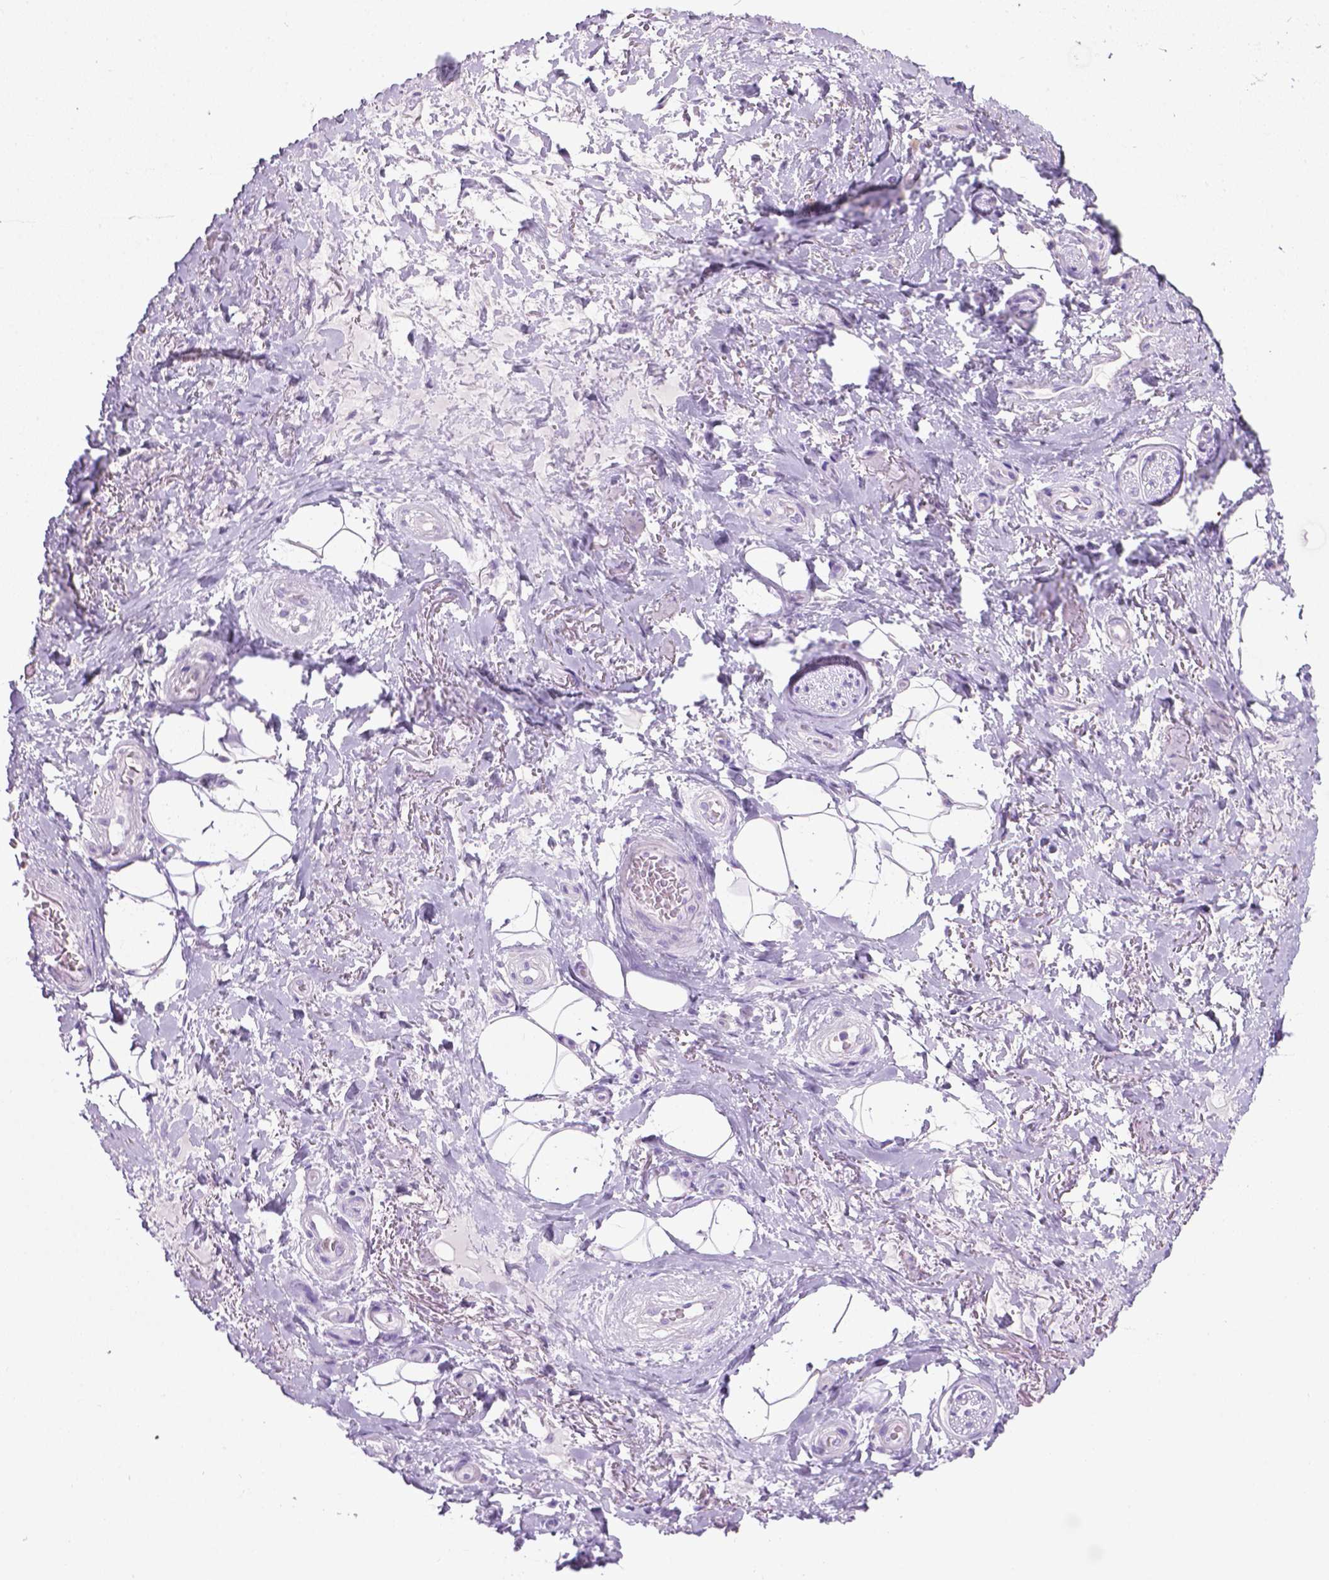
{"staining": {"intensity": "negative", "quantity": "none", "location": "none"}, "tissue": "adipose tissue", "cell_type": "Adipocytes", "image_type": "normal", "snomed": [{"axis": "morphology", "description": "Normal tissue, NOS"}, {"axis": "topography", "description": "Anal"}, {"axis": "topography", "description": "Peripheral nerve tissue"}], "caption": "Adipocytes show no significant positivity in normal adipose tissue.", "gene": "LELP1", "patient": {"sex": "male", "age": 53}}